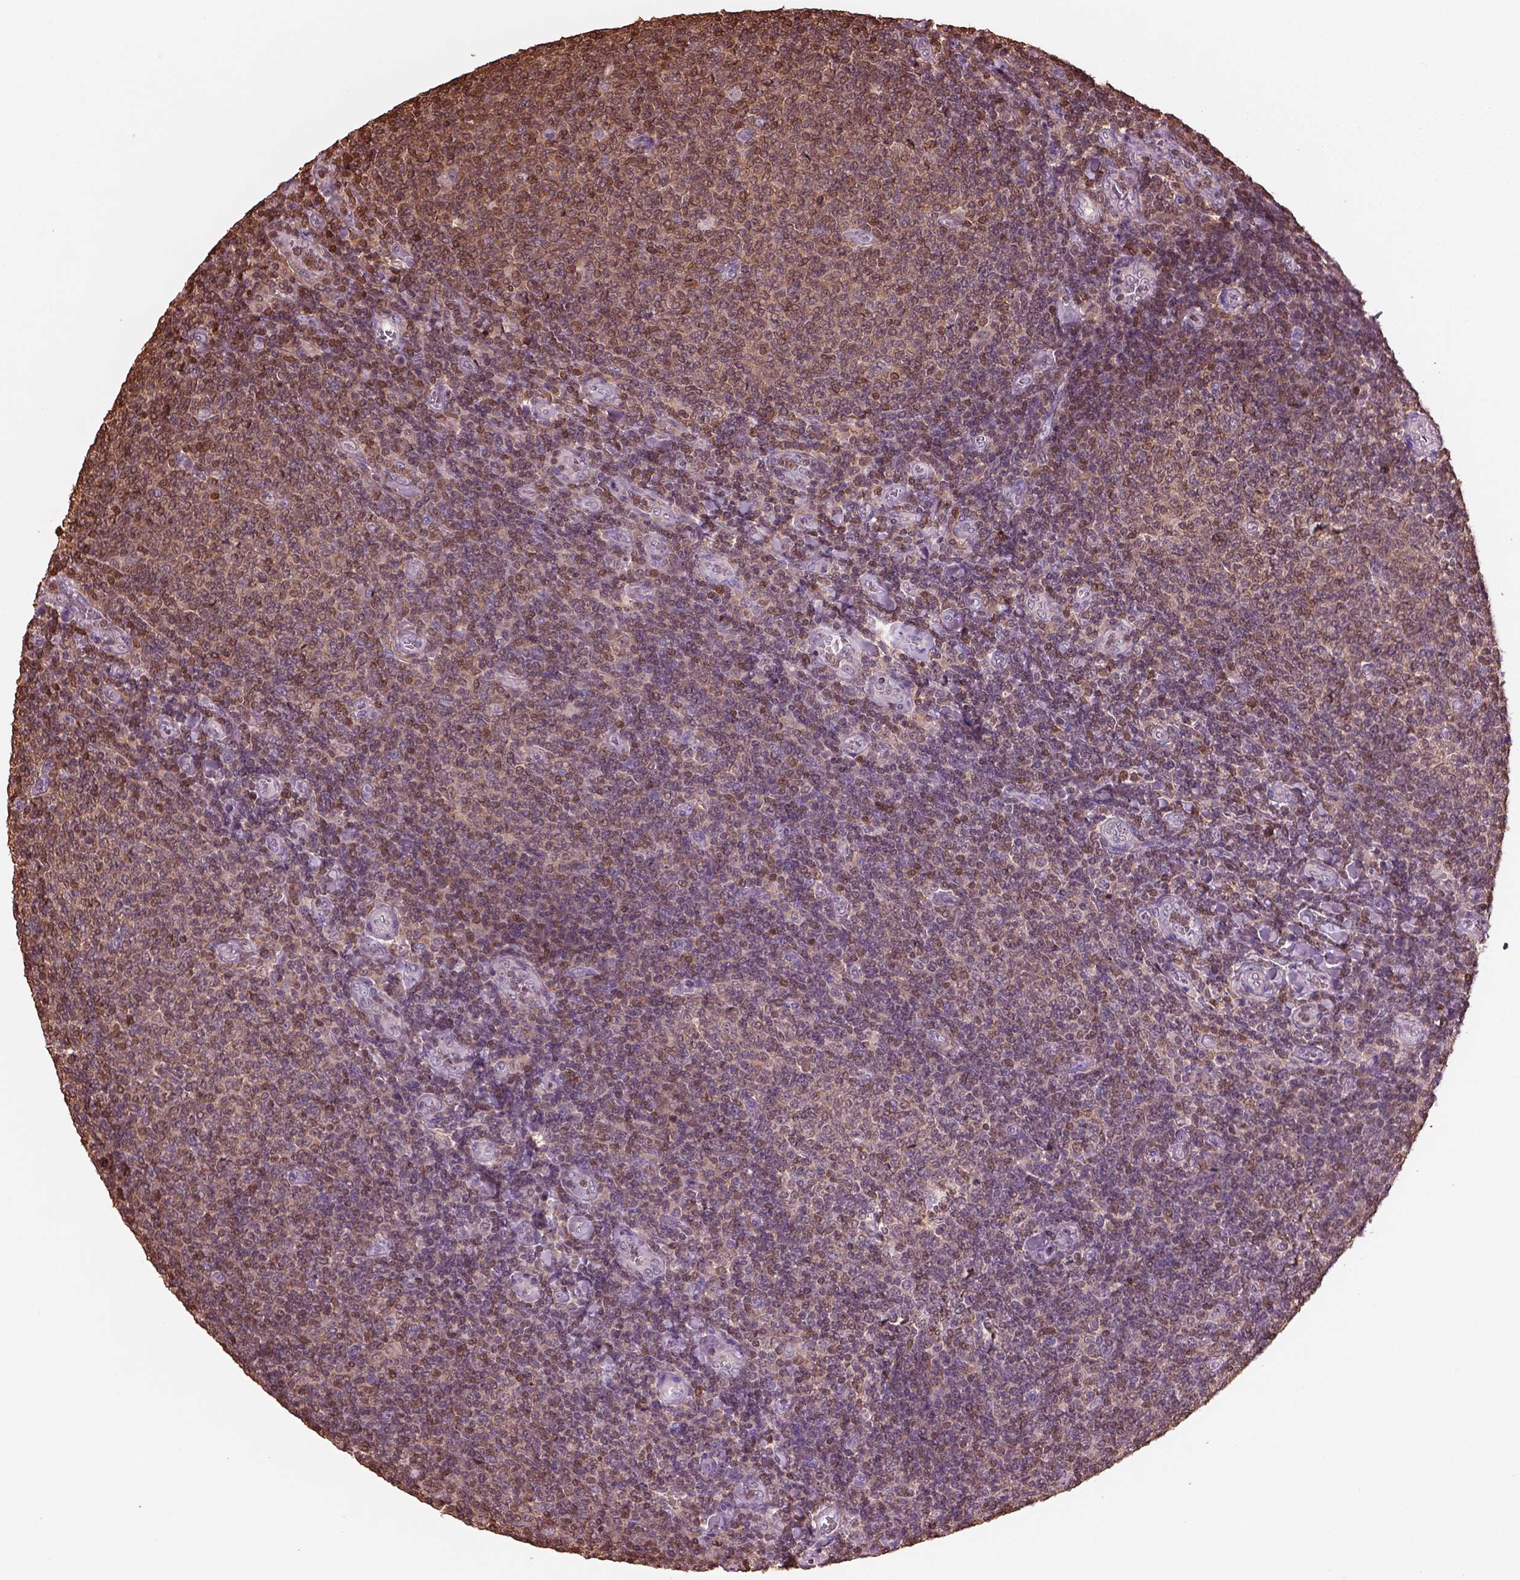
{"staining": {"intensity": "weak", "quantity": ">75%", "location": "cytoplasmic/membranous,nuclear"}, "tissue": "lymphoma", "cell_type": "Tumor cells", "image_type": "cancer", "snomed": [{"axis": "morphology", "description": "Malignant lymphoma, non-Hodgkin's type, Low grade"}, {"axis": "topography", "description": "Lymph node"}], "caption": "Immunohistochemistry (IHC) histopathology image of neoplastic tissue: human lymphoma stained using immunohistochemistry (IHC) reveals low levels of weak protein expression localized specifically in the cytoplasmic/membranous and nuclear of tumor cells, appearing as a cytoplasmic/membranous and nuclear brown color.", "gene": "IL31RA", "patient": {"sex": "male", "age": 52}}